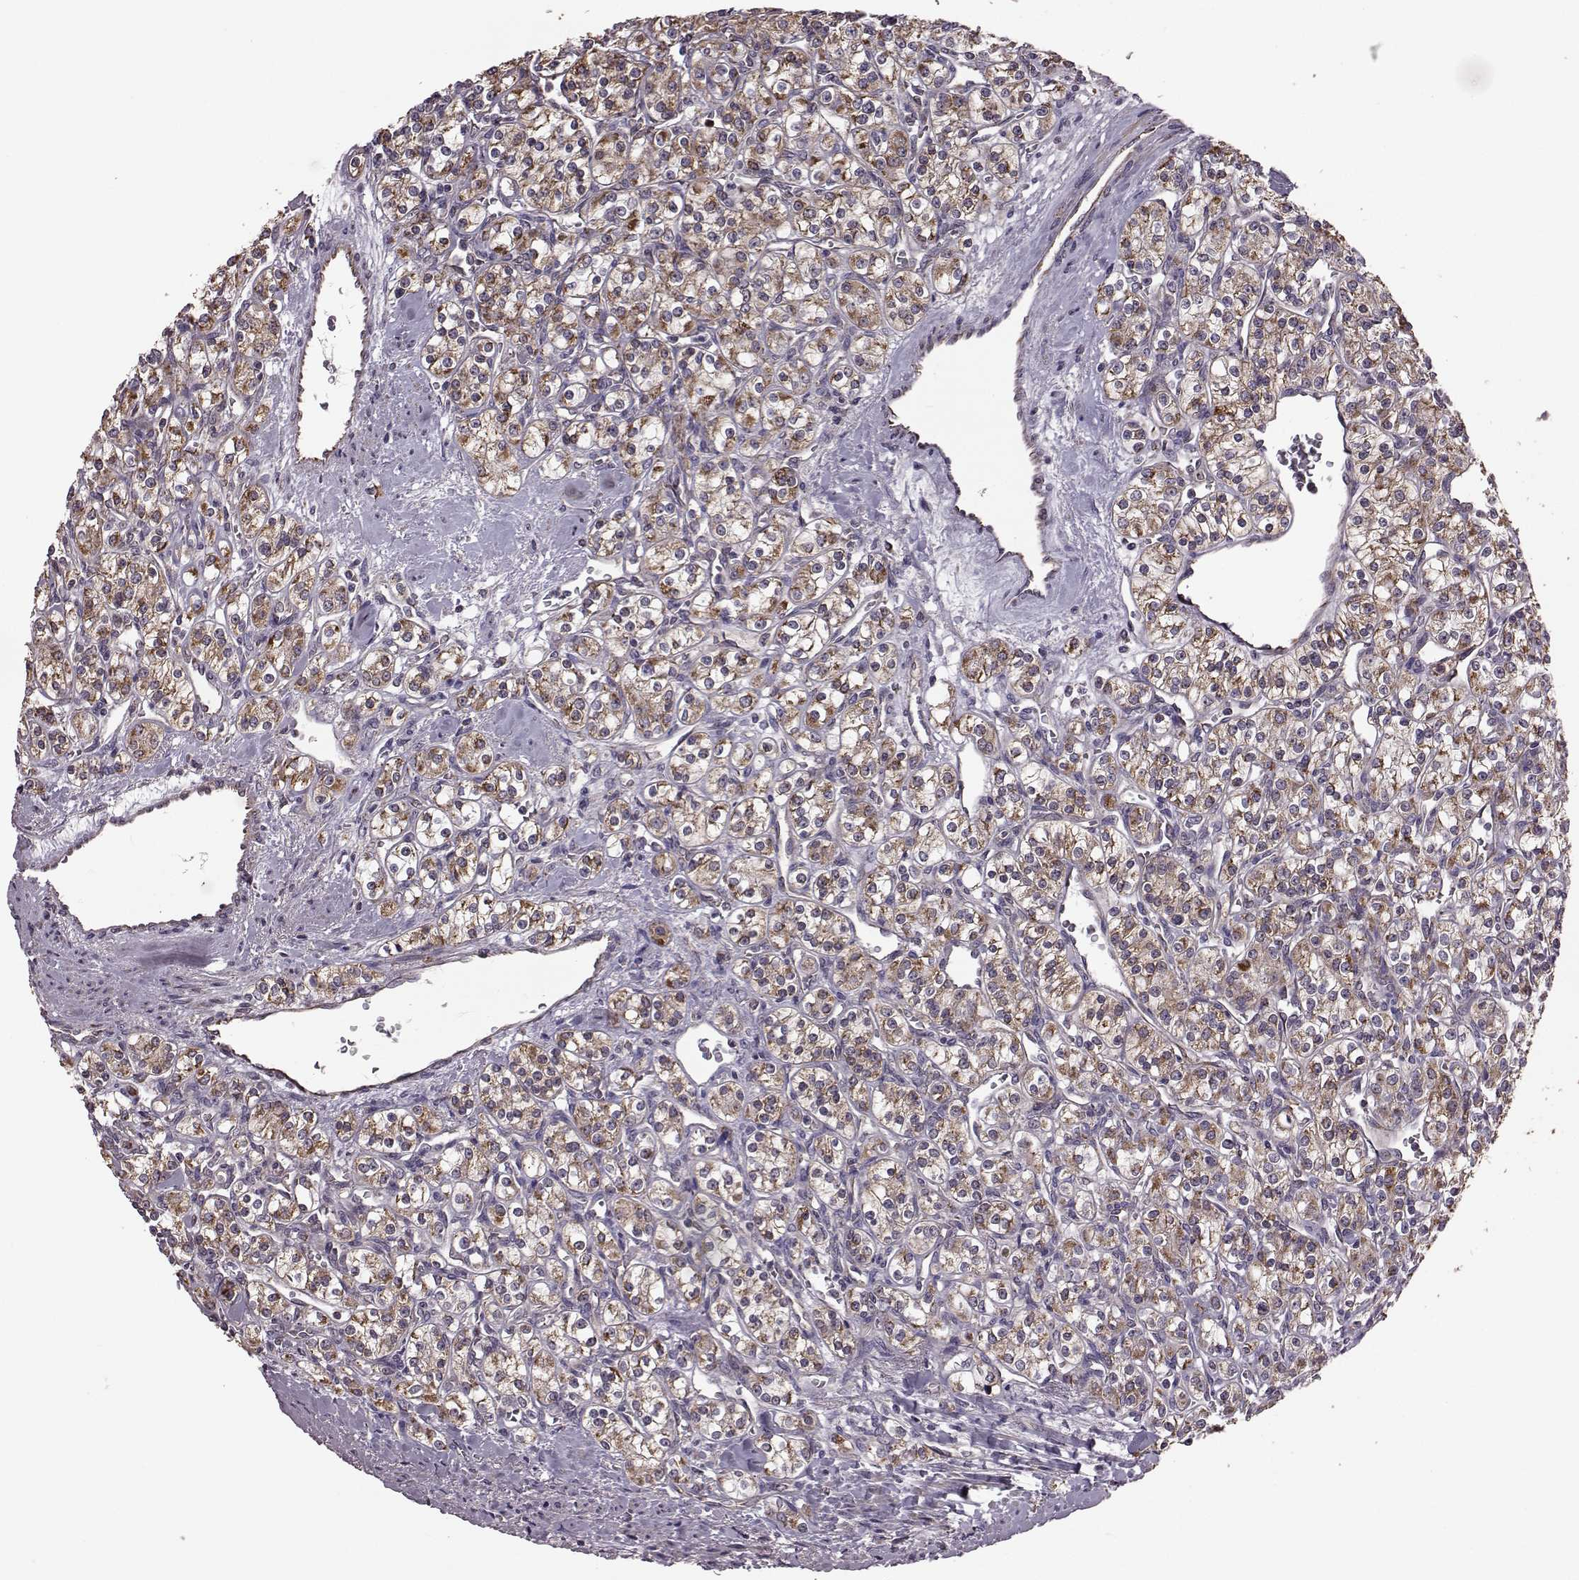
{"staining": {"intensity": "moderate", "quantity": ">75%", "location": "cytoplasmic/membranous"}, "tissue": "renal cancer", "cell_type": "Tumor cells", "image_type": "cancer", "snomed": [{"axis": "morphology", "description": "Adenocarcinoma, NOS"}, {"axis": "topography", "description": "Kidney"}], "caption": "The immunohistochemical stain highlights moderate cytoplasmic/membranous expression in tumor cells of renal cancer tissue.", "gene": "PUDP", "patient": {"sex": "male", "age": 77}}